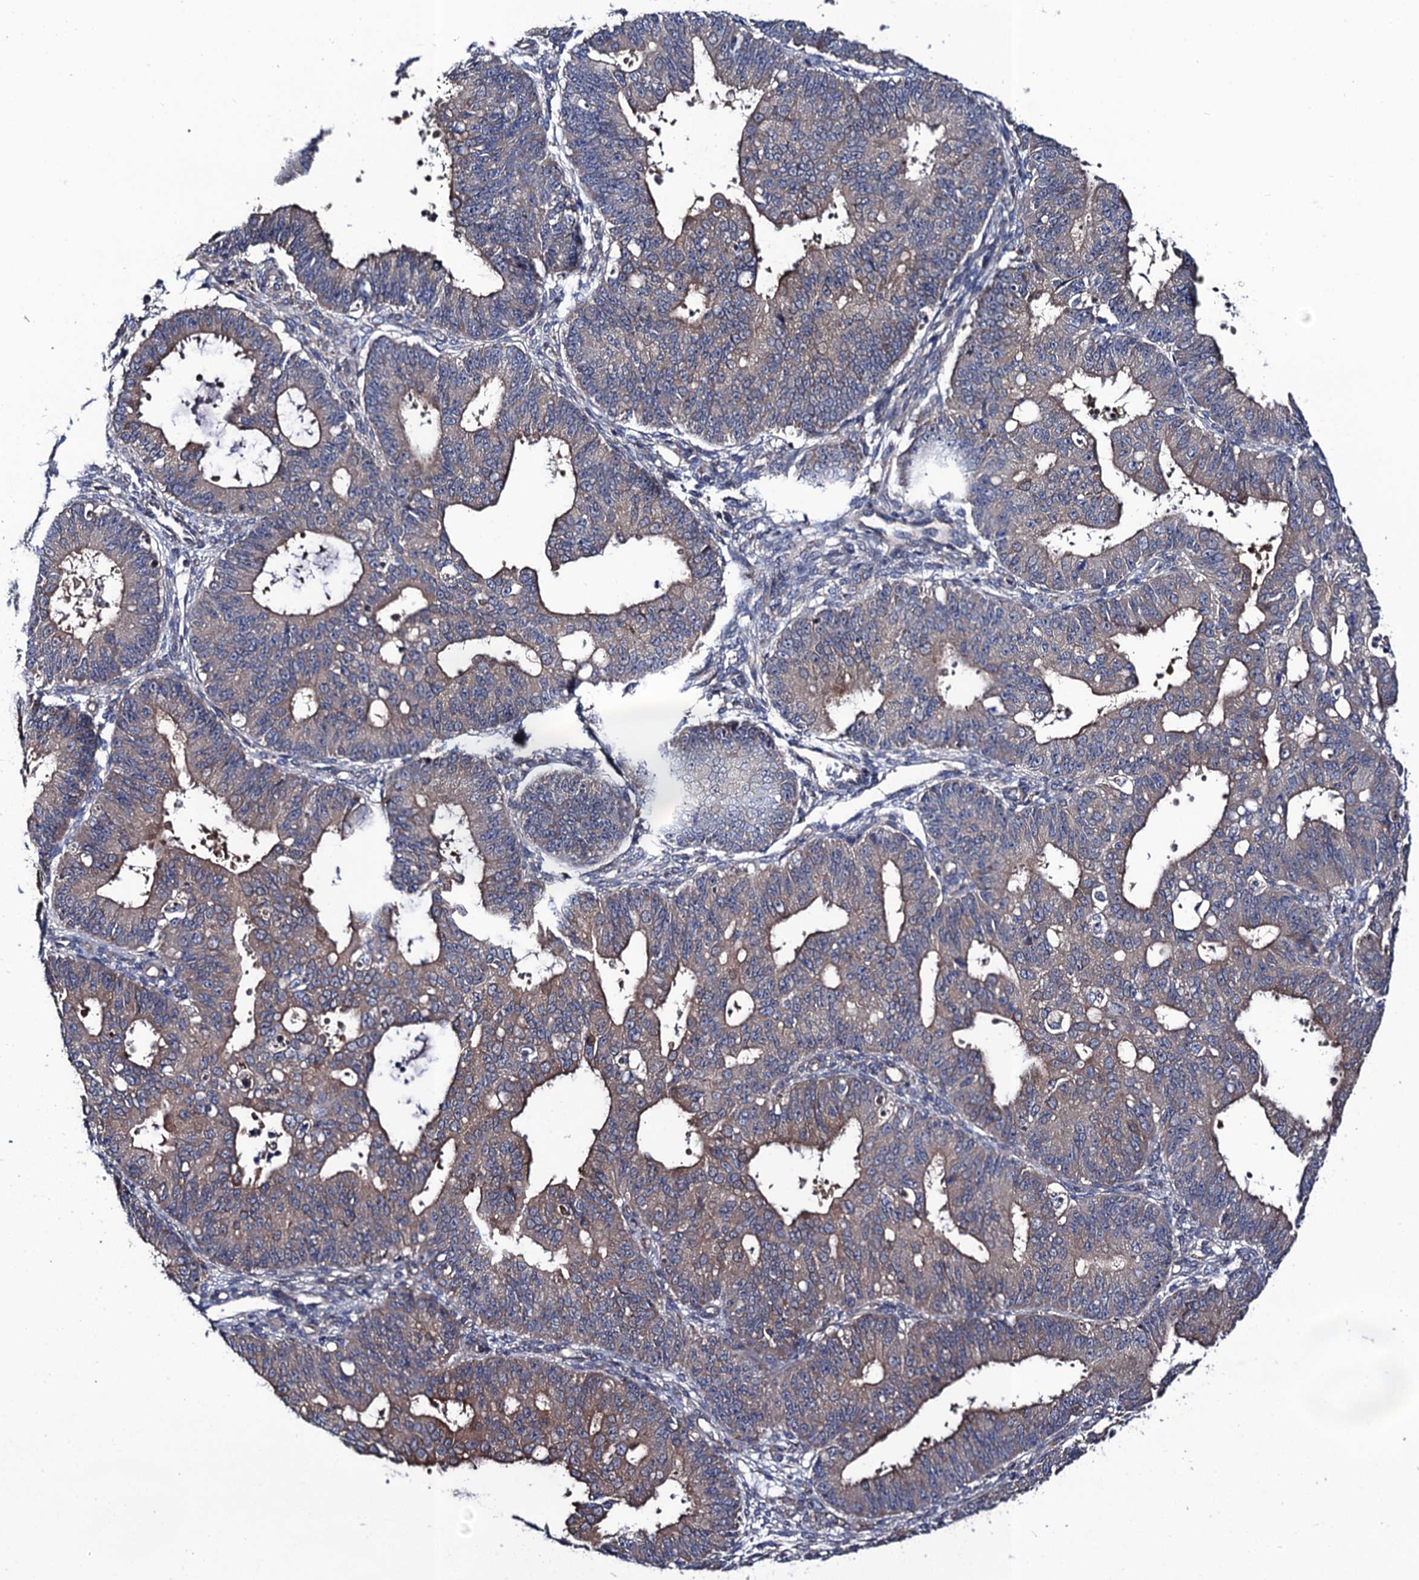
{"staining": {"intensity": "moderate", "quantity": "25%-75%", "location": "cytoplasmic/membranous"}, "tissue": "ovarian cancer", "cell_type": "Tumor cells", "image_type": "cancer", "snomed": [{"axis": "morphology", "description": "Carcinoma, endometroid"}, {"axis": "topography", "description": "Appendix"}, {"axis": "topography", "description": "Ovary"}], "caption": "Tumor cells exhibit medium levels of moderate cytoplasmic/membranous positivity in about 25%-75% of cells in ovarian cancer (endometroid carcinoma).", "gene": "PGLS", "patient": {"sex": "female", "age": 42}}